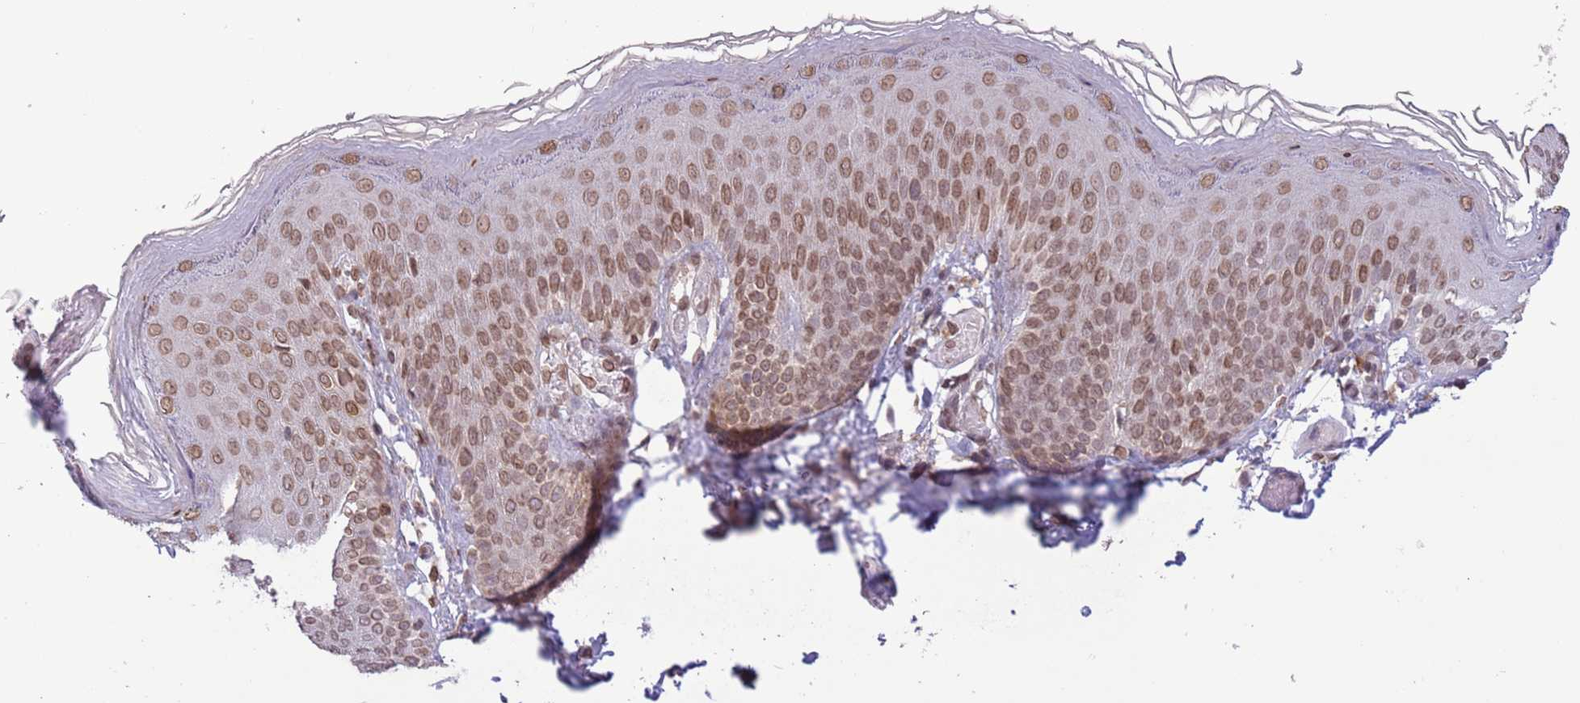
{"staining": {"intensity": "moderate", "quantity": "25%-75%", "location": "nuclear"}, "tissue": "skin", "cell_type": "Epidermal cells", "image_type": "normal", "snomed": [{"axis": "morphology", "description": "Normal tissue, NOS"}, {"axis": "topography", "description": "Anal"}], "caption": "Skin stained with a brown dye reveals moderate nuclear positive positivity in approximately 25%-75% of epidermal cells.", "gene": "ZGLP1", "patient": {"sex": "female", "age": 40}}